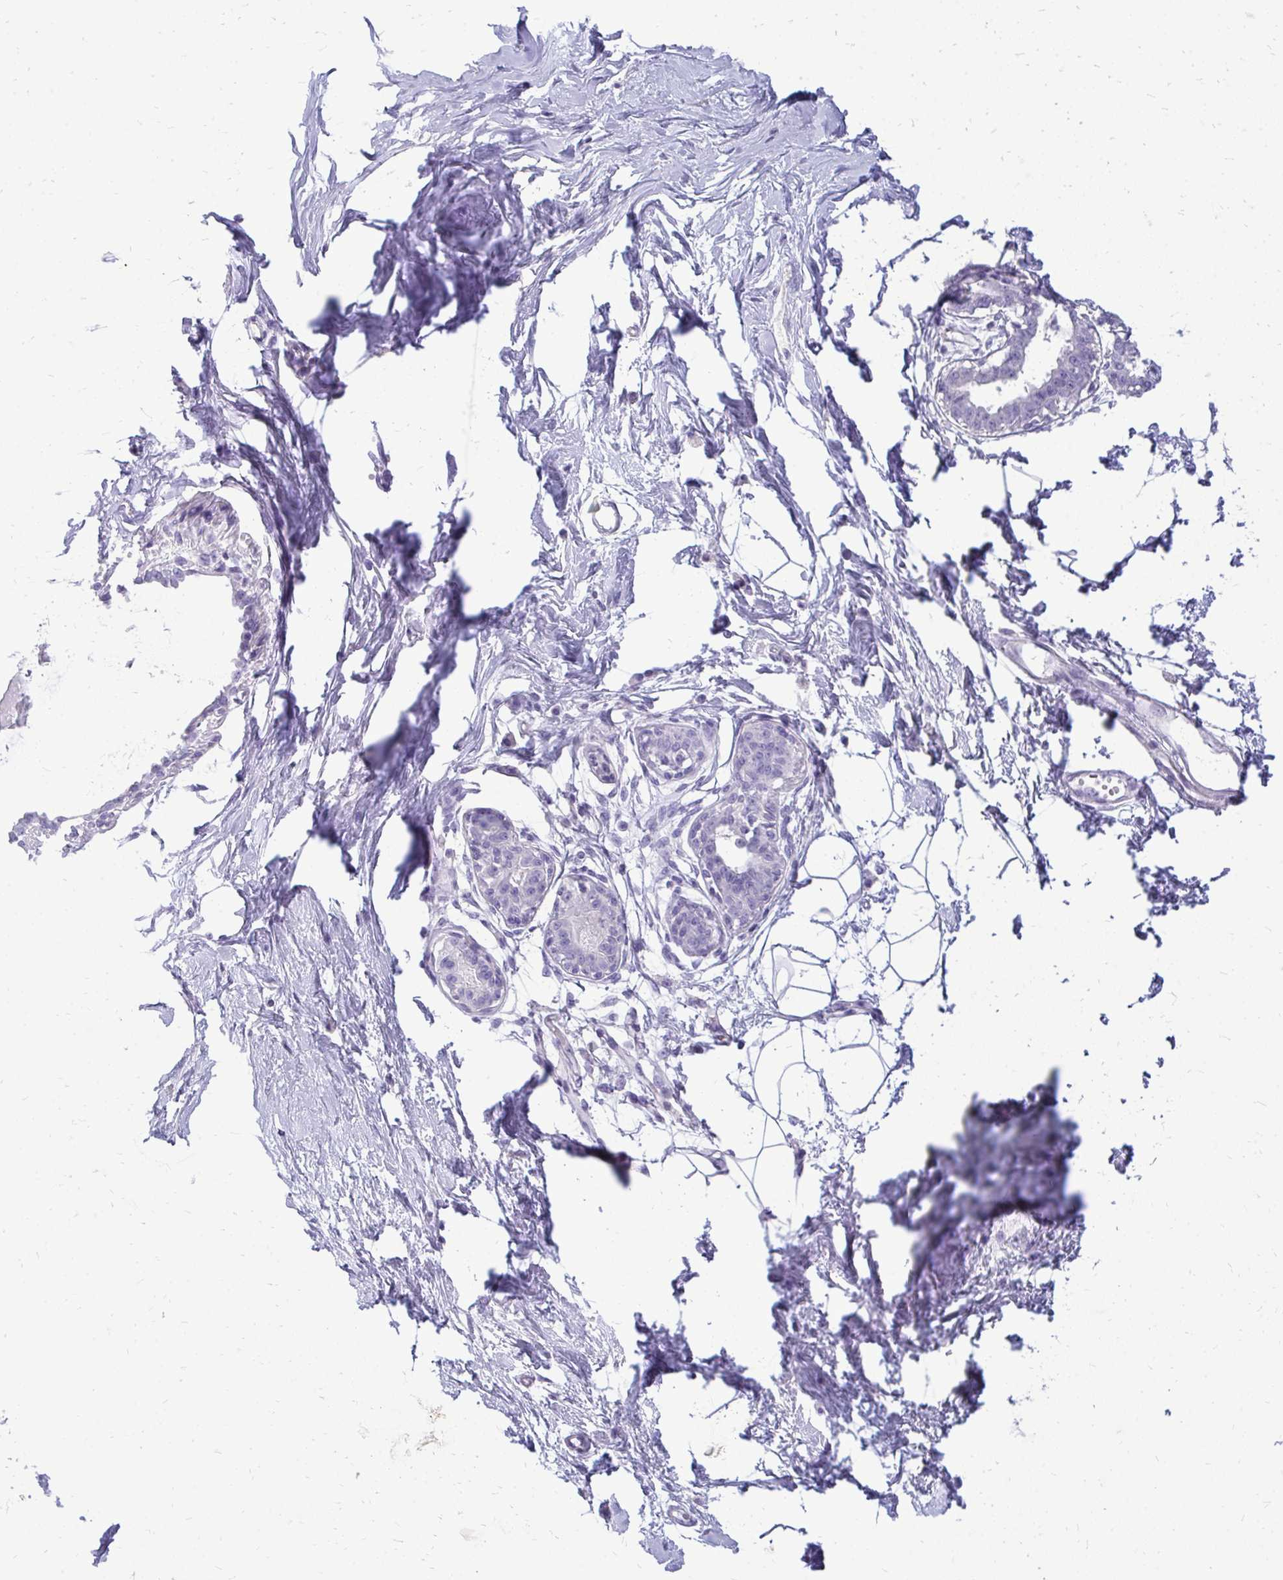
{"staining": {"intensity": "negative", "quantity": "none", "location": "none"}, "tissue": "breast", "cell_type": "Adipocytes", "image_type": "normal", "snomed": [{"axis": "morphology", "description": "Normal tissue, NOS"}, {"axis": "topography", "description": "Breast"}], "caption": "DAB immunohistochemical staining of benign human breast reveals no significant positivity in adipocytes. (Stains: DAB (3,3'-diaminobenzidine) IHC with hematoxylin counter stain, Microscopy: brightfield microscopy at high magnification).", "gene": "FABP3", "patient": {"sex": "female", "age": 45}}